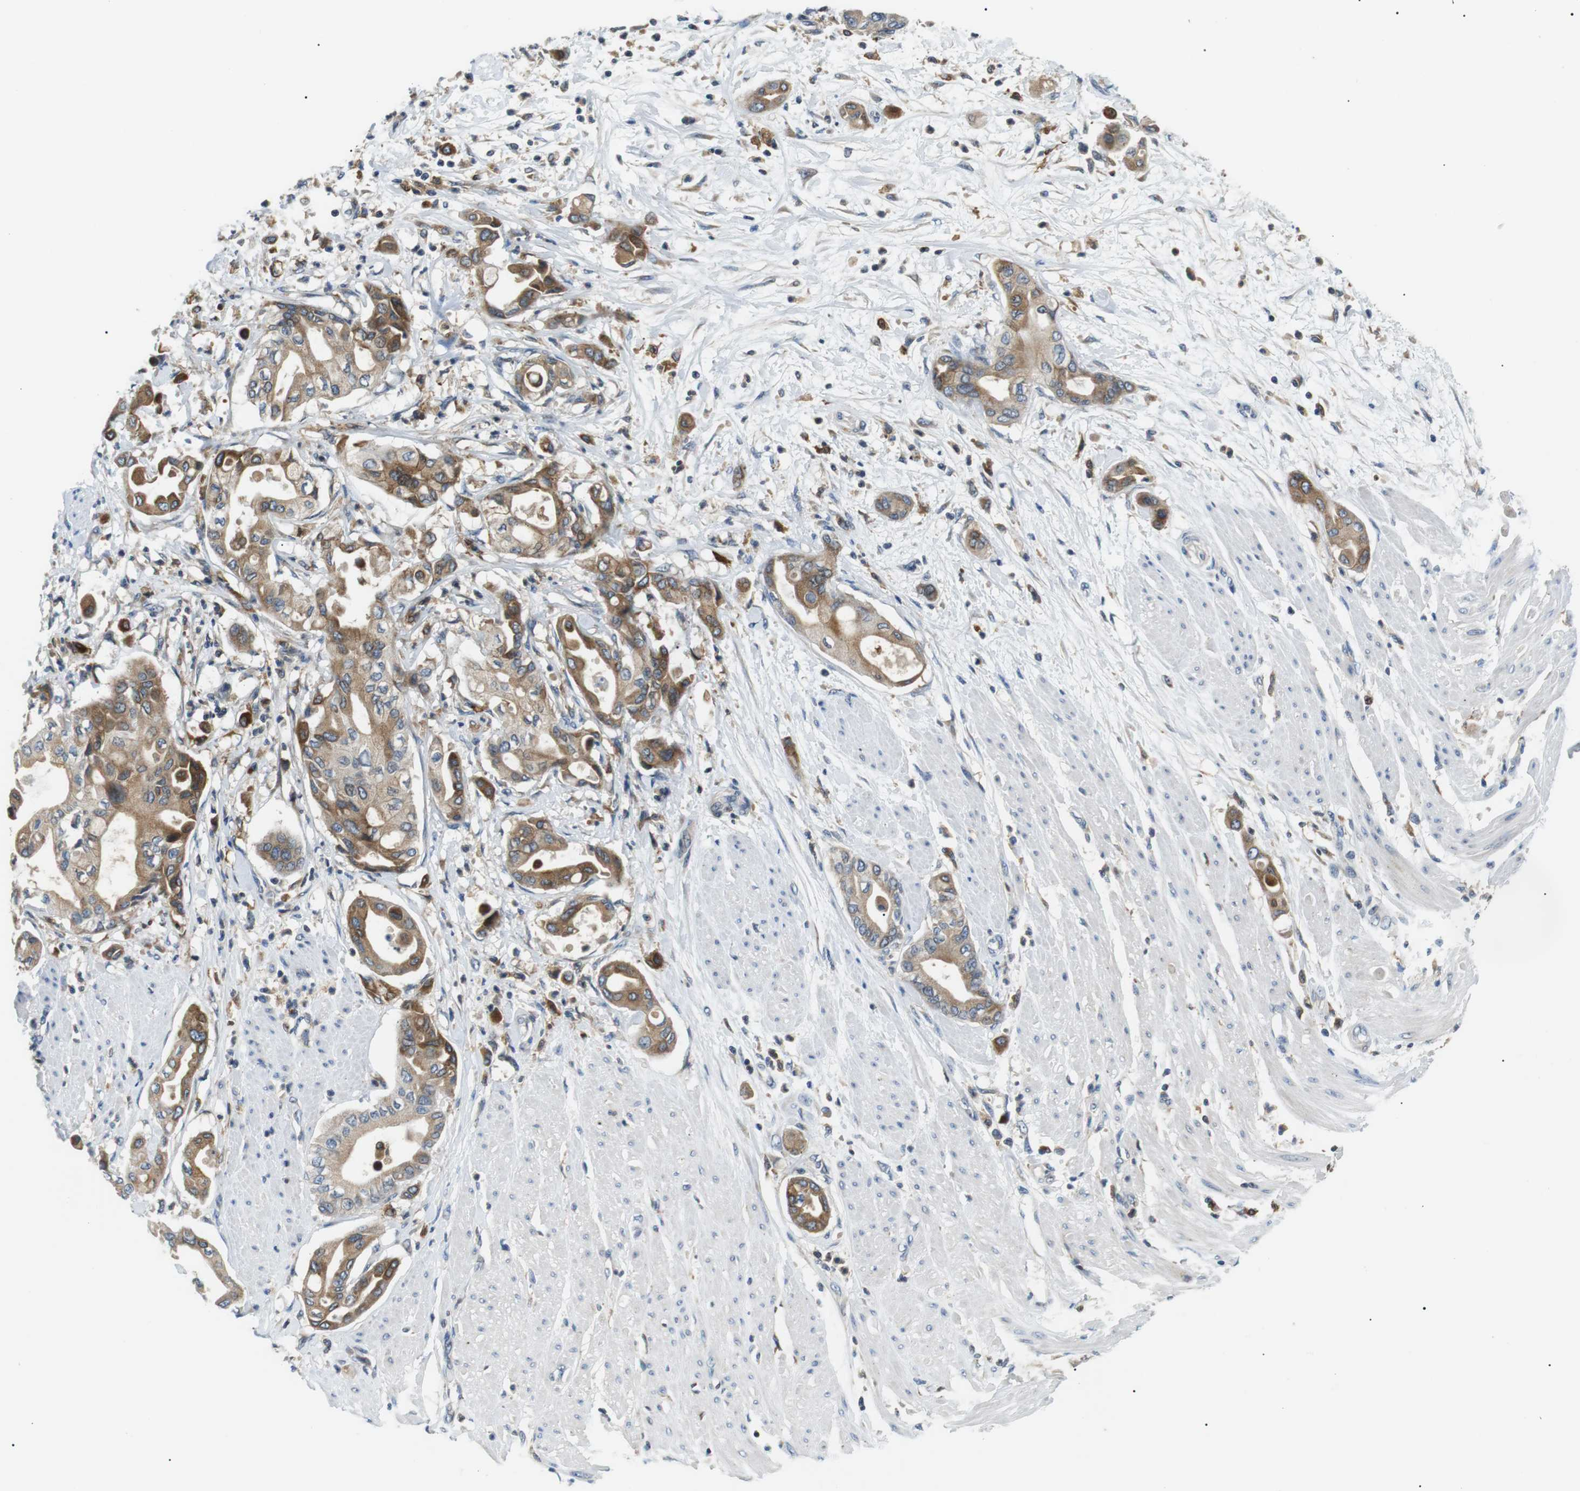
{"staining": {"intensity": "moderate", "quantity": ">75%", "location": "cytoplasmic/membranous"}, "tissue": "pancreatic cancer", "cell_type": "Tumor cells", "image_type": "cancer", "snomed": [{"axis": "morphology", "description": "Adenocarcinoma, NOS"}, {"axis": "morphology", "description": "Adenocarcinoma, metastatic, NOS"}, {"axis": "topography", "description": "Lymph node"}, {"axis": "topography", "description": "Pancreas"}, {"axis": "topography", "description": "Duodenum"}], "caption": "Adenocarcinoma (pancreatic) was stained to show a protein in brown. There is medium levels of moderate cytoplasmic/membranous expression in approximately >75% of tumor cells. (IHC, brightfield microscopy, high magnification).", "gene": "RAB9A", "patient": {"sex": "female", "age": 64}}